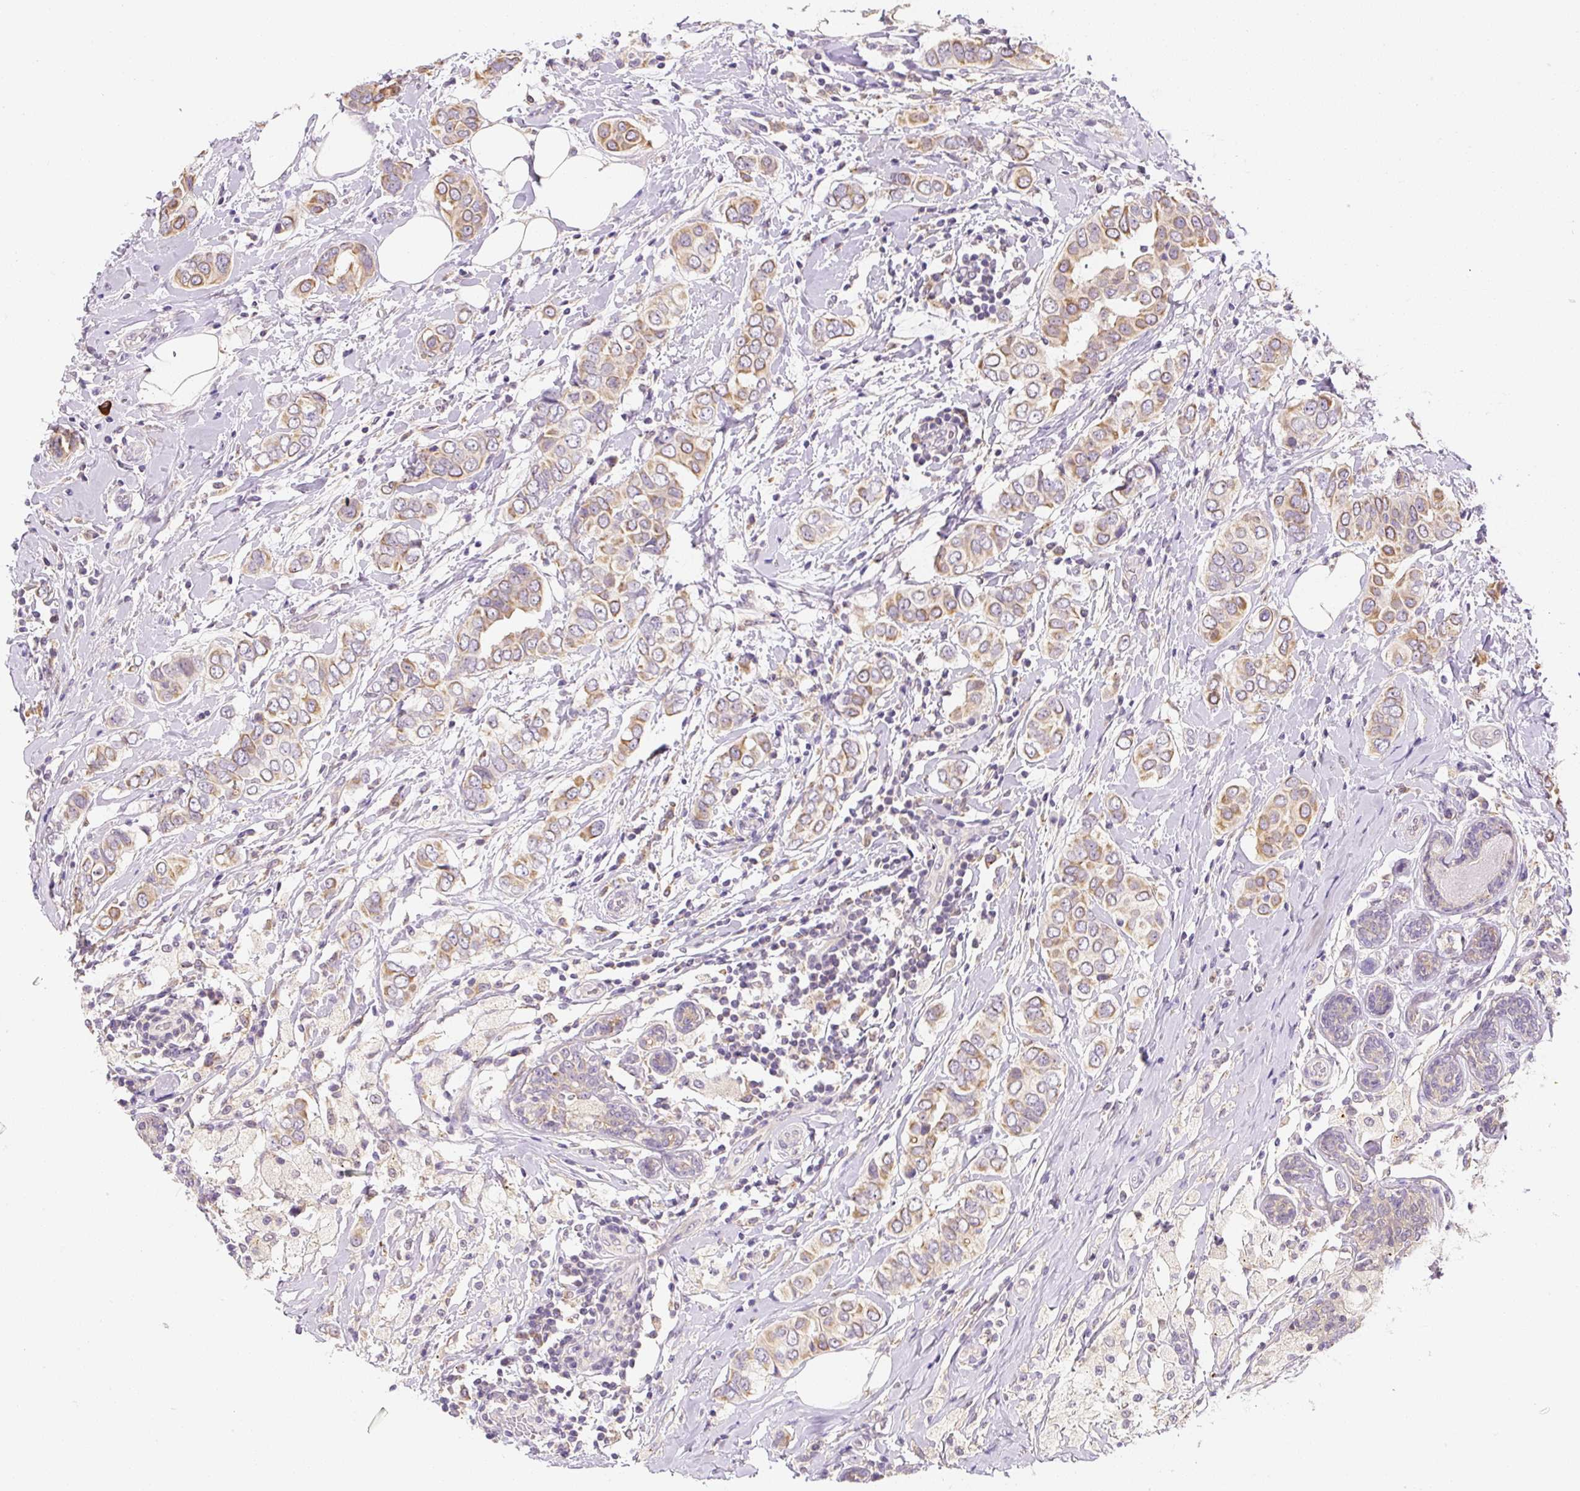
{"staining": {"intensity": "moderate", "quantity": "25%-75%", "location": "cytoplasmic/membranous"}, "tissue": "breast cancer", "cell_type": "Tumor cells", "image_type": "cancer", "snomed": [{"axis": "morphology", "description": "Lobular carcinoma"}, {"axis": "topography", "description": "Breast"}], "caption": "Breast cancer (lobular carcinoma) stained with DAB immunohistochemistry (IHC) demonstrates medium levels of moderate cytoplasmic/membranous positivity in approximately 25%-75% of tumor cells. The staining was performed using DAB (3,3'-diaminobenzidine), with brown indicating positive protein expression. Nuclei are stained blue with hematoxylin.", "gene": "PLA2G4A", "patient": {"sex": "female", "age": 51}}